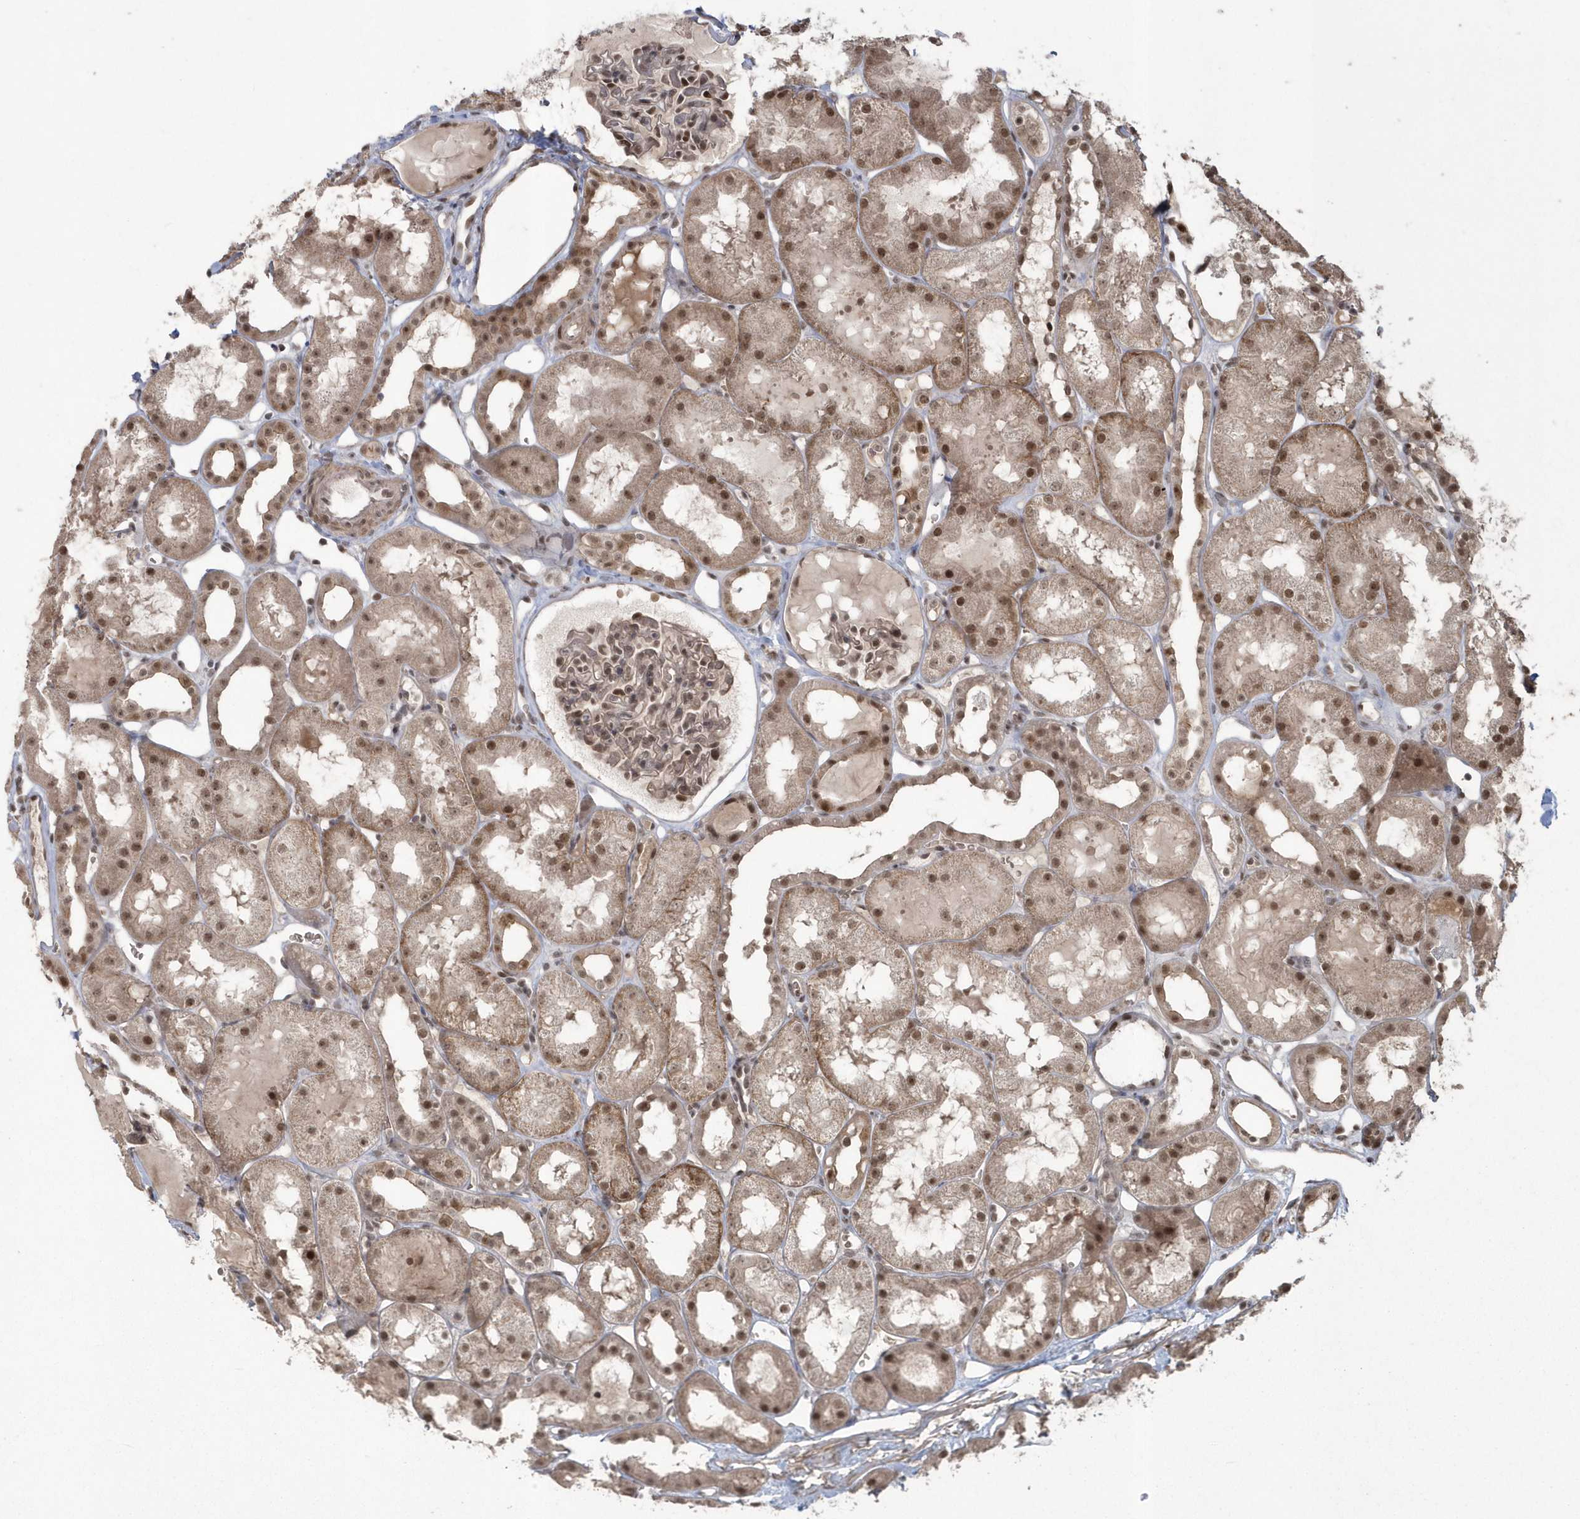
{"staining": {"intensity": "moderate", "quantity": "25%-75%", "location": "cytoplasmic/membranous,nuclear"}, "tissue": "kidney", "cell_type": "Cells in glomeruli", "image_type": "normal", "snomed": [{"axis": "morphology", "description": "Normal tissue, NOS"}, {"axis": "topography", "description": "Kidney"}, {"axis": "topography", "description": "Urinary bladder"}], "caption": "Immunohistochemistry of benign human kidney displays medium levels of moderate cytoplasmic/membranous,nuclear expression in approximately 25%-75% of cells in glomeruli. (DAB = brown stain, brightfield microscopy at high magnification).", "gene": "EPB41L4A", "patient": {"sex": "male", "age": 16}}